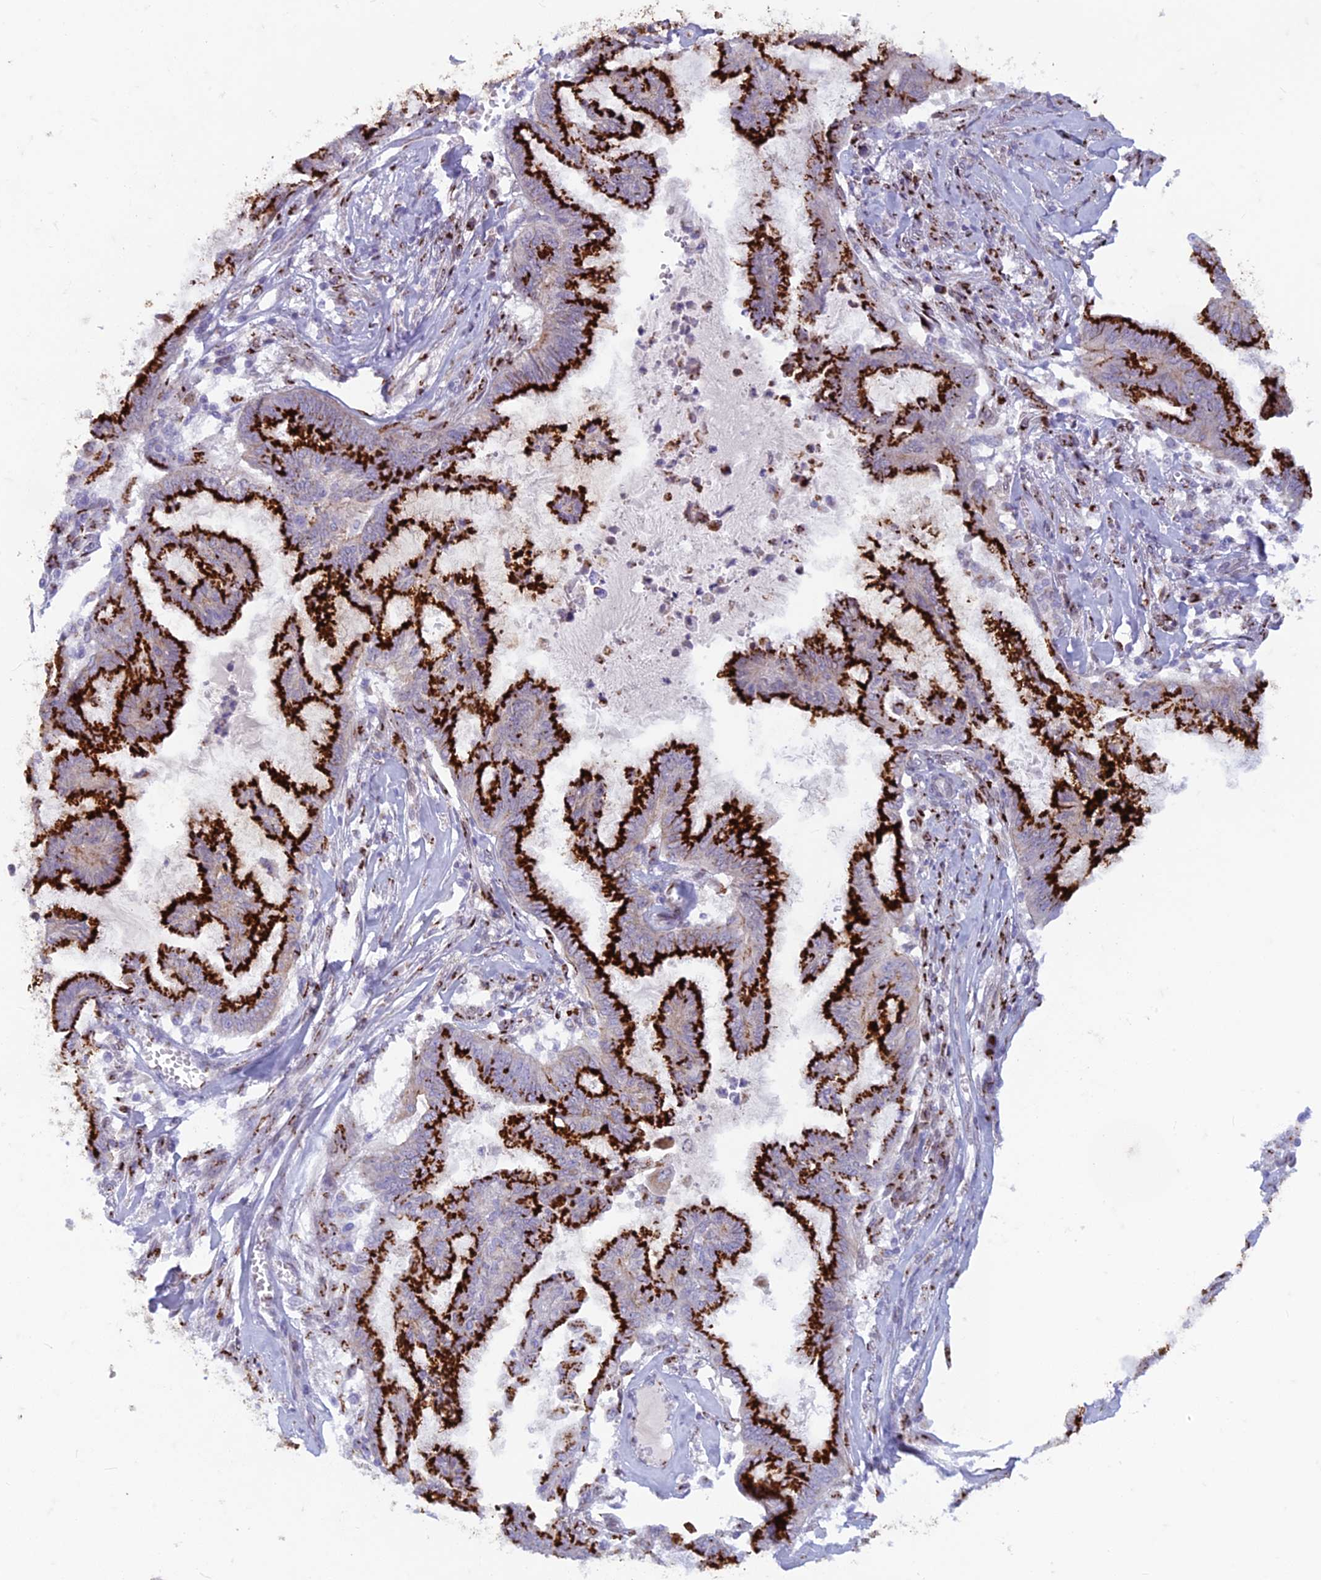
{"staining": {"intensity": "strong", "quantity": ">75%", "location": "cytoplasmic/membranous"}, "tissue": "endometrial cancer", "cell_type": "Tumor cells", "image_type": "cancer", "snomed": [{"axis": "morphology", "description": "Adenocarcinoma, NOS"}, {"axis": "topography", "description": "Endometrium"}], "caption": "This image reveals IHC staining of human endometrial cancer (adenocarcinoma), with high strong cytoplasmic/membranous expression in about >75% of tumor cells.", "gene": "FAM3C", "patient": {"sex": "female", "age": 86}}